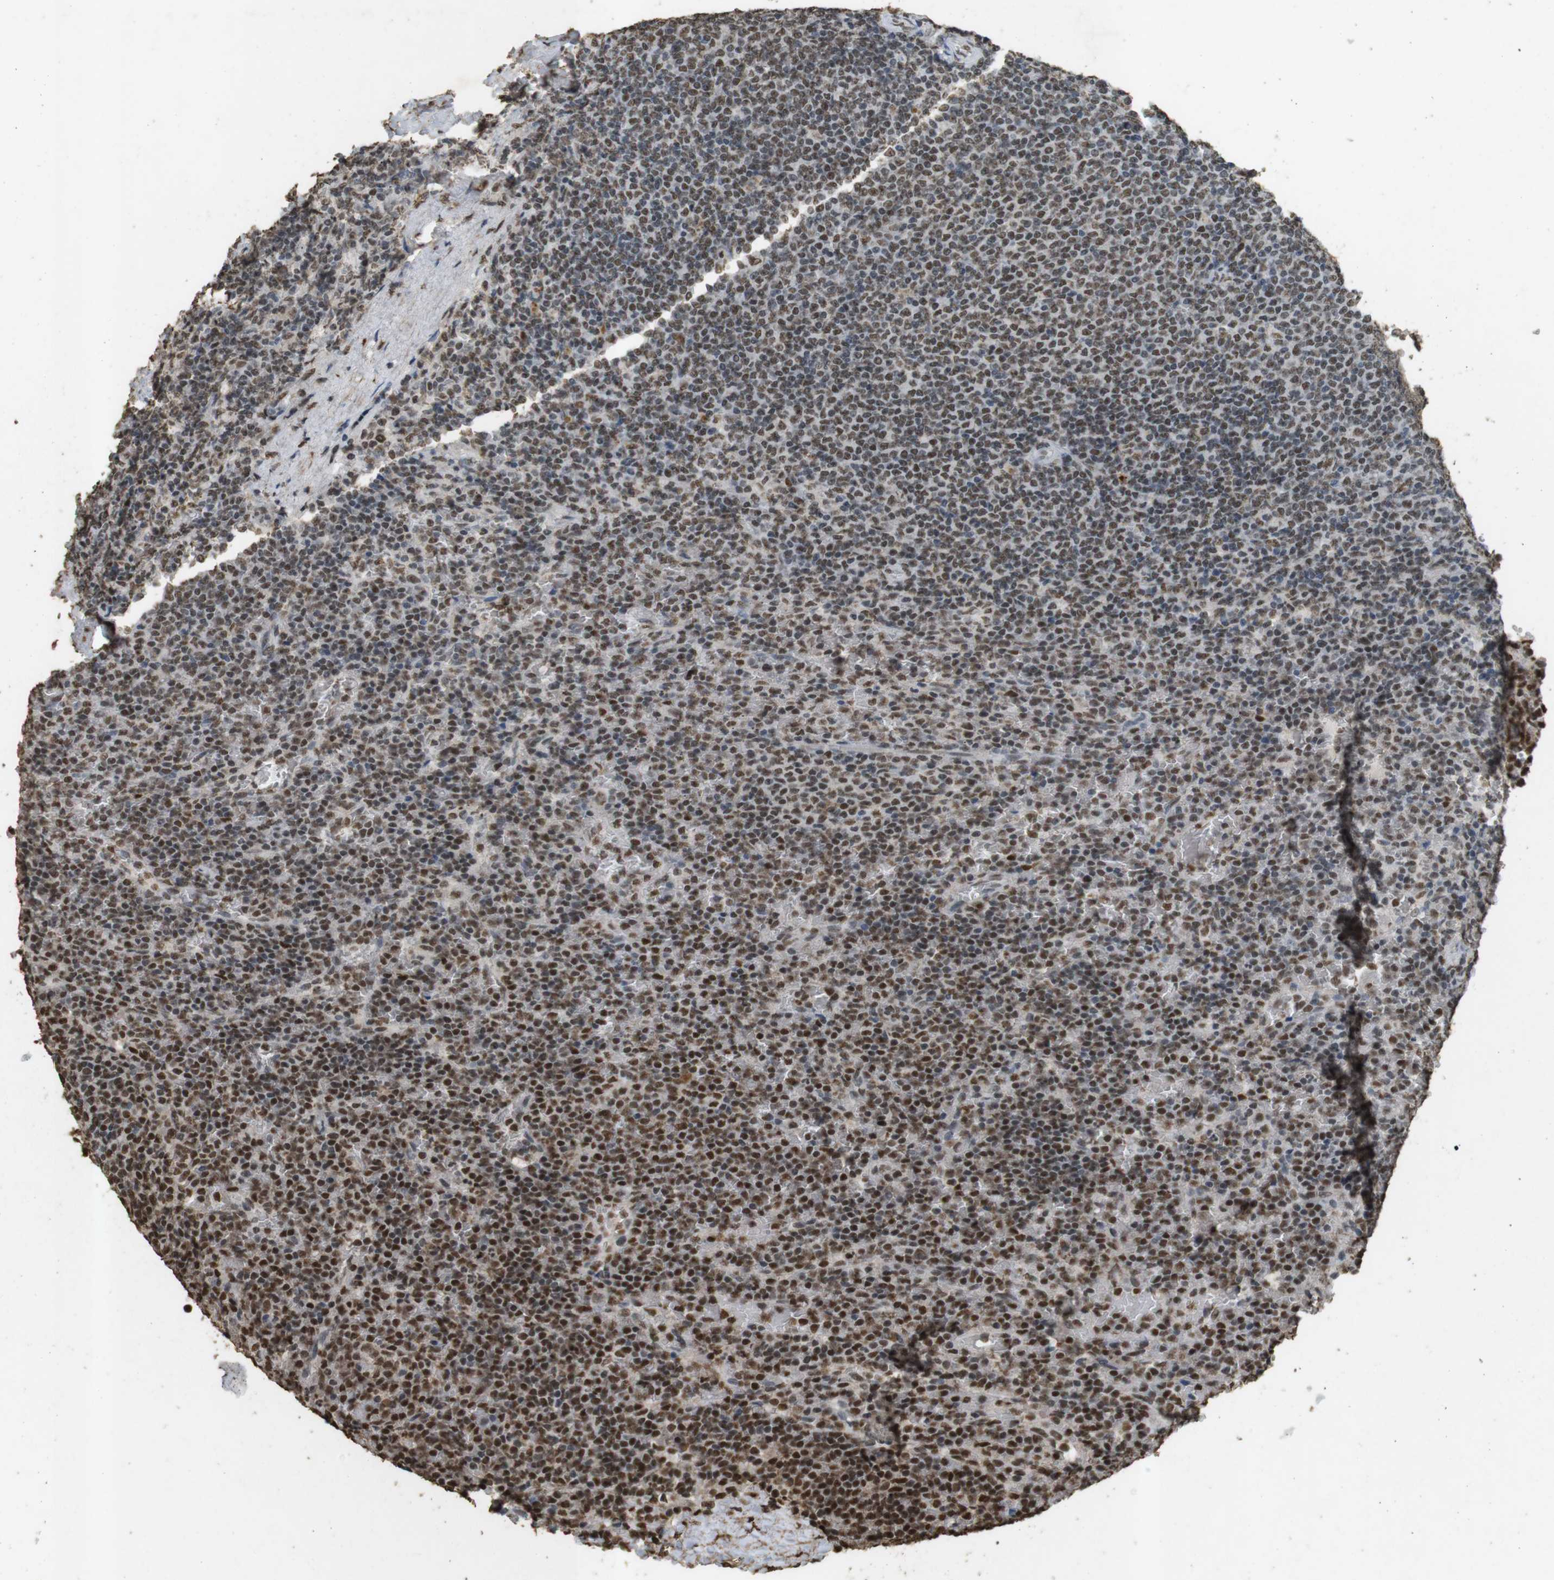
{"staining": {"intensity": "moderate", "quantity": ">75%", "location": "nuclear"}, "tissue": "lymphoma", "cell_type": "Tumor cells", "image_type": "cancer", "snomed": [{"axis": "morphology", "description": "Malignant lymphoma, non-Hodgkin's type, Low grade"}, {"axis": "topography", "description": "Spleen"}], "caption": "Lymphoma was stained to show a protein in brown. There is medium levels of moderate nuclear expression in approximately >75% of tumor cells. (IHC, brightfield microscopy, high magnification).", "gene": "GATA4", "patient": {"sex": "female", "age": 77}}